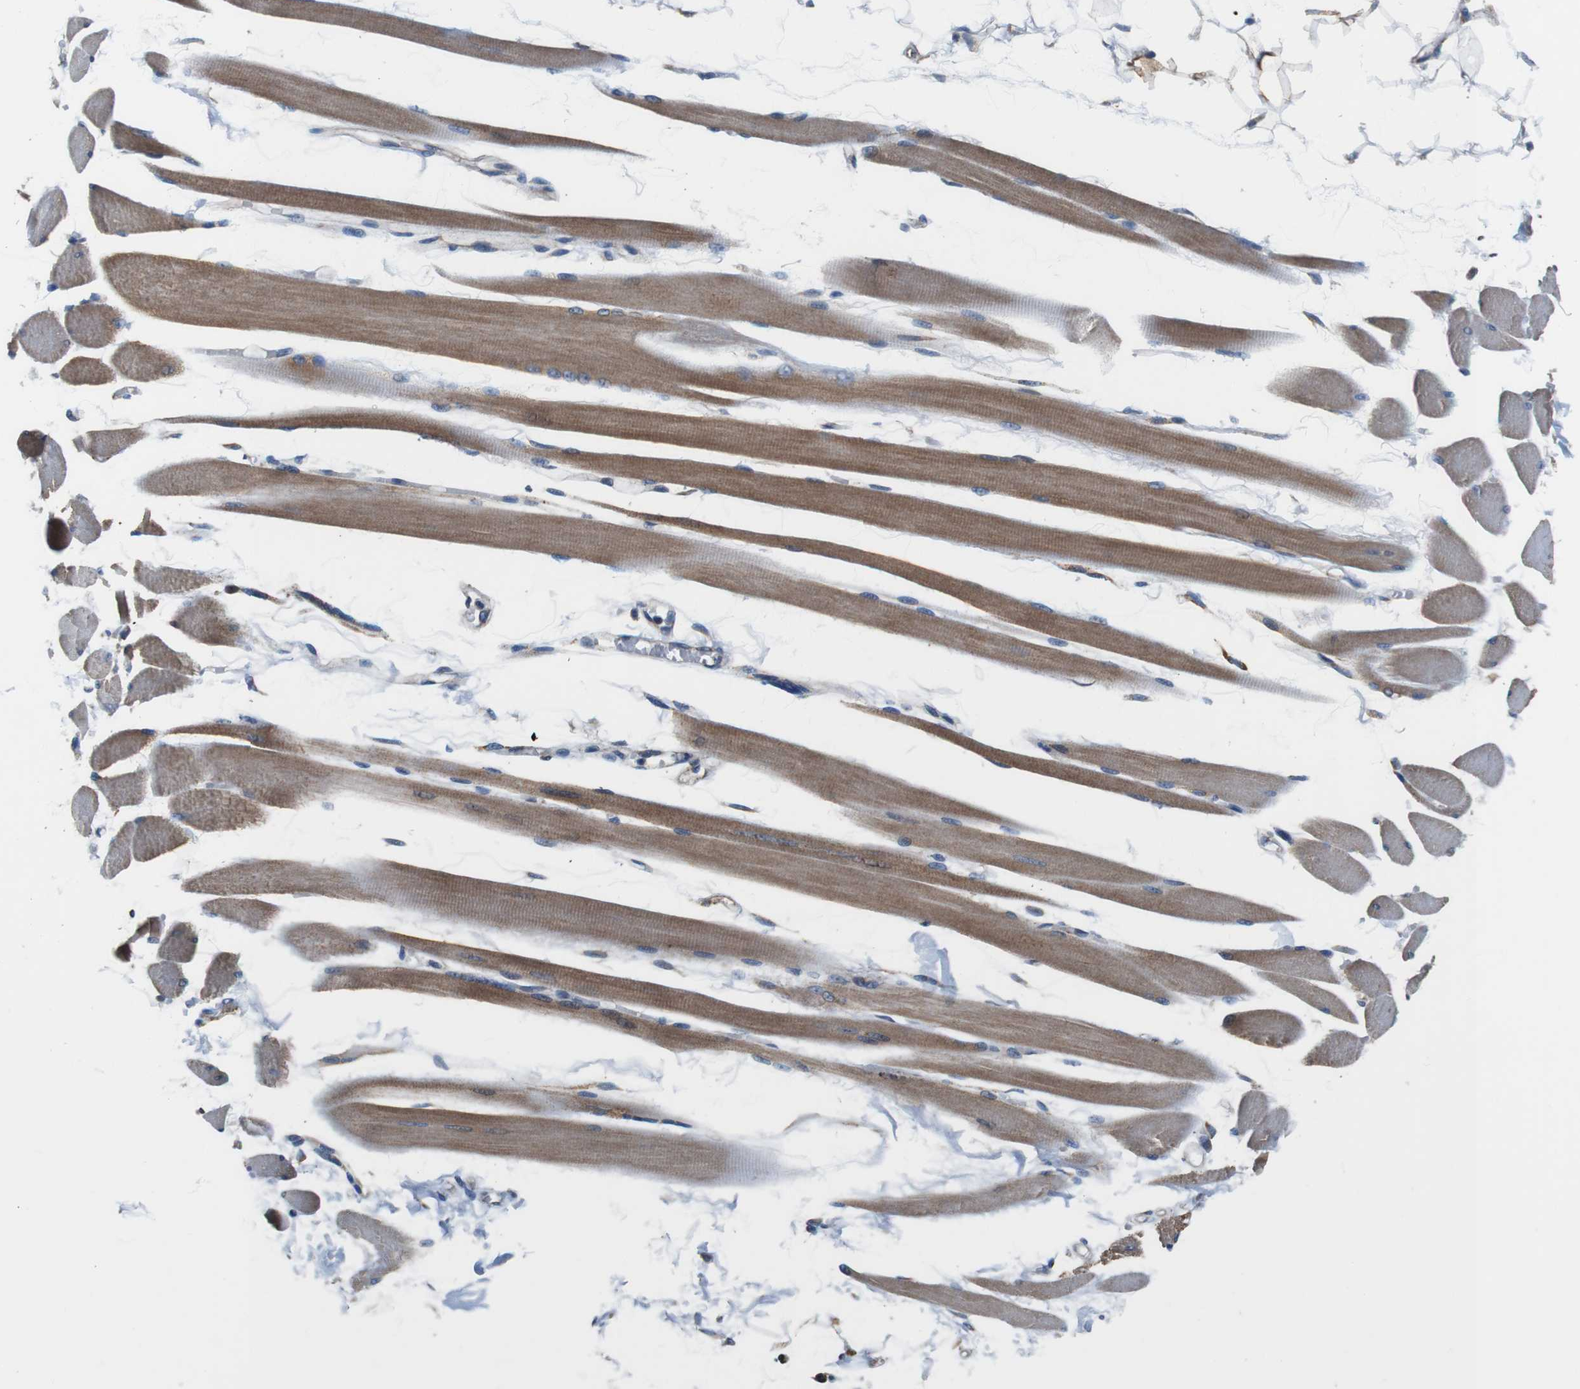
{"staining": {"intensity": "moderate", "quantity": ">75%", "location": "cytoplasmic/membranous"}, "tissue": "skeletal muscle", "cell_type": "Myocytes", "image_type": "normal", "snomed": [{"axis": "morphology", "description": "Normal tissue, NOS"}, {"axis": "topography", "description": "Skeletal muscle"}, {"axis": "topography", "description": "Oral tissue"}, {"axis": "topography", "description": "Peripheral nerve tissue"}], "caption": "High-power microscopy captured an IHC photomicrograph of normal skeletal muscle, revealing moderate cytoplasmic/membranous positivity in about >75% of myocytes. The protein is shown in brown color, while the nuclei are stained blue.", "gene": "LRP4", "patient": {"sex": "female", "age": 84}}